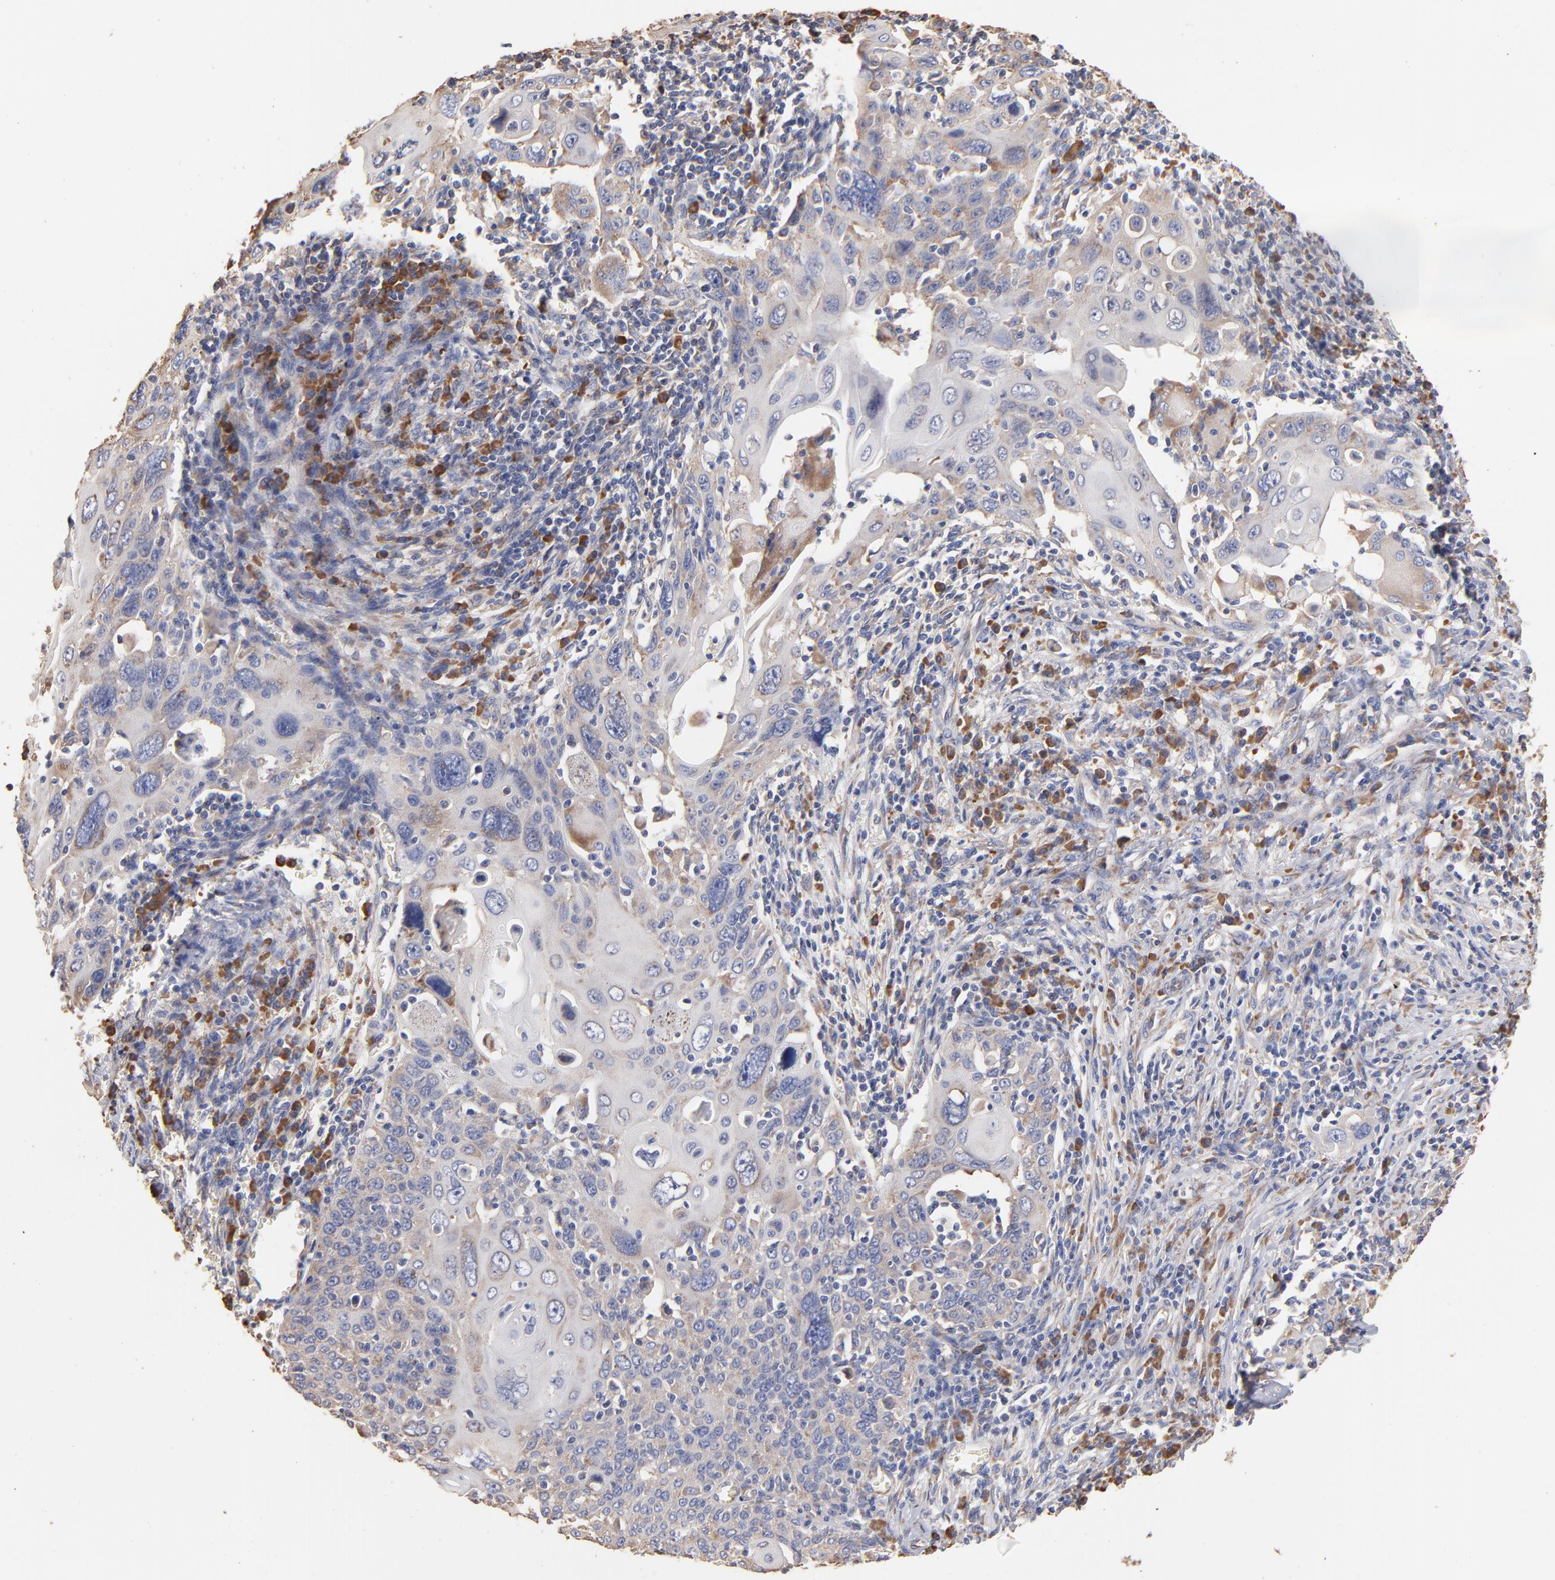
{"staining": {"intensity": "negative", "quantity": "none", "location": "none"}, "tissue": "cervical cancer", "cell_type": "Tumor cells", "image_type": "cancer", "snomed": [{"axis": "morphology", "description": "Squamous cell carcinoma, NOS"}, {"axis": "topography", "description": "Cervix"}], "caption": "Immunohistochemical staining of cervical cancer (squamous cell carcinoma) reveals no significant expression in tumor cells. (DAB immunohistochemistry visualized using brightfield microscopy, high magnification).", "gene": "RPL9", "patient": {"sex": "female", "age": 54}}